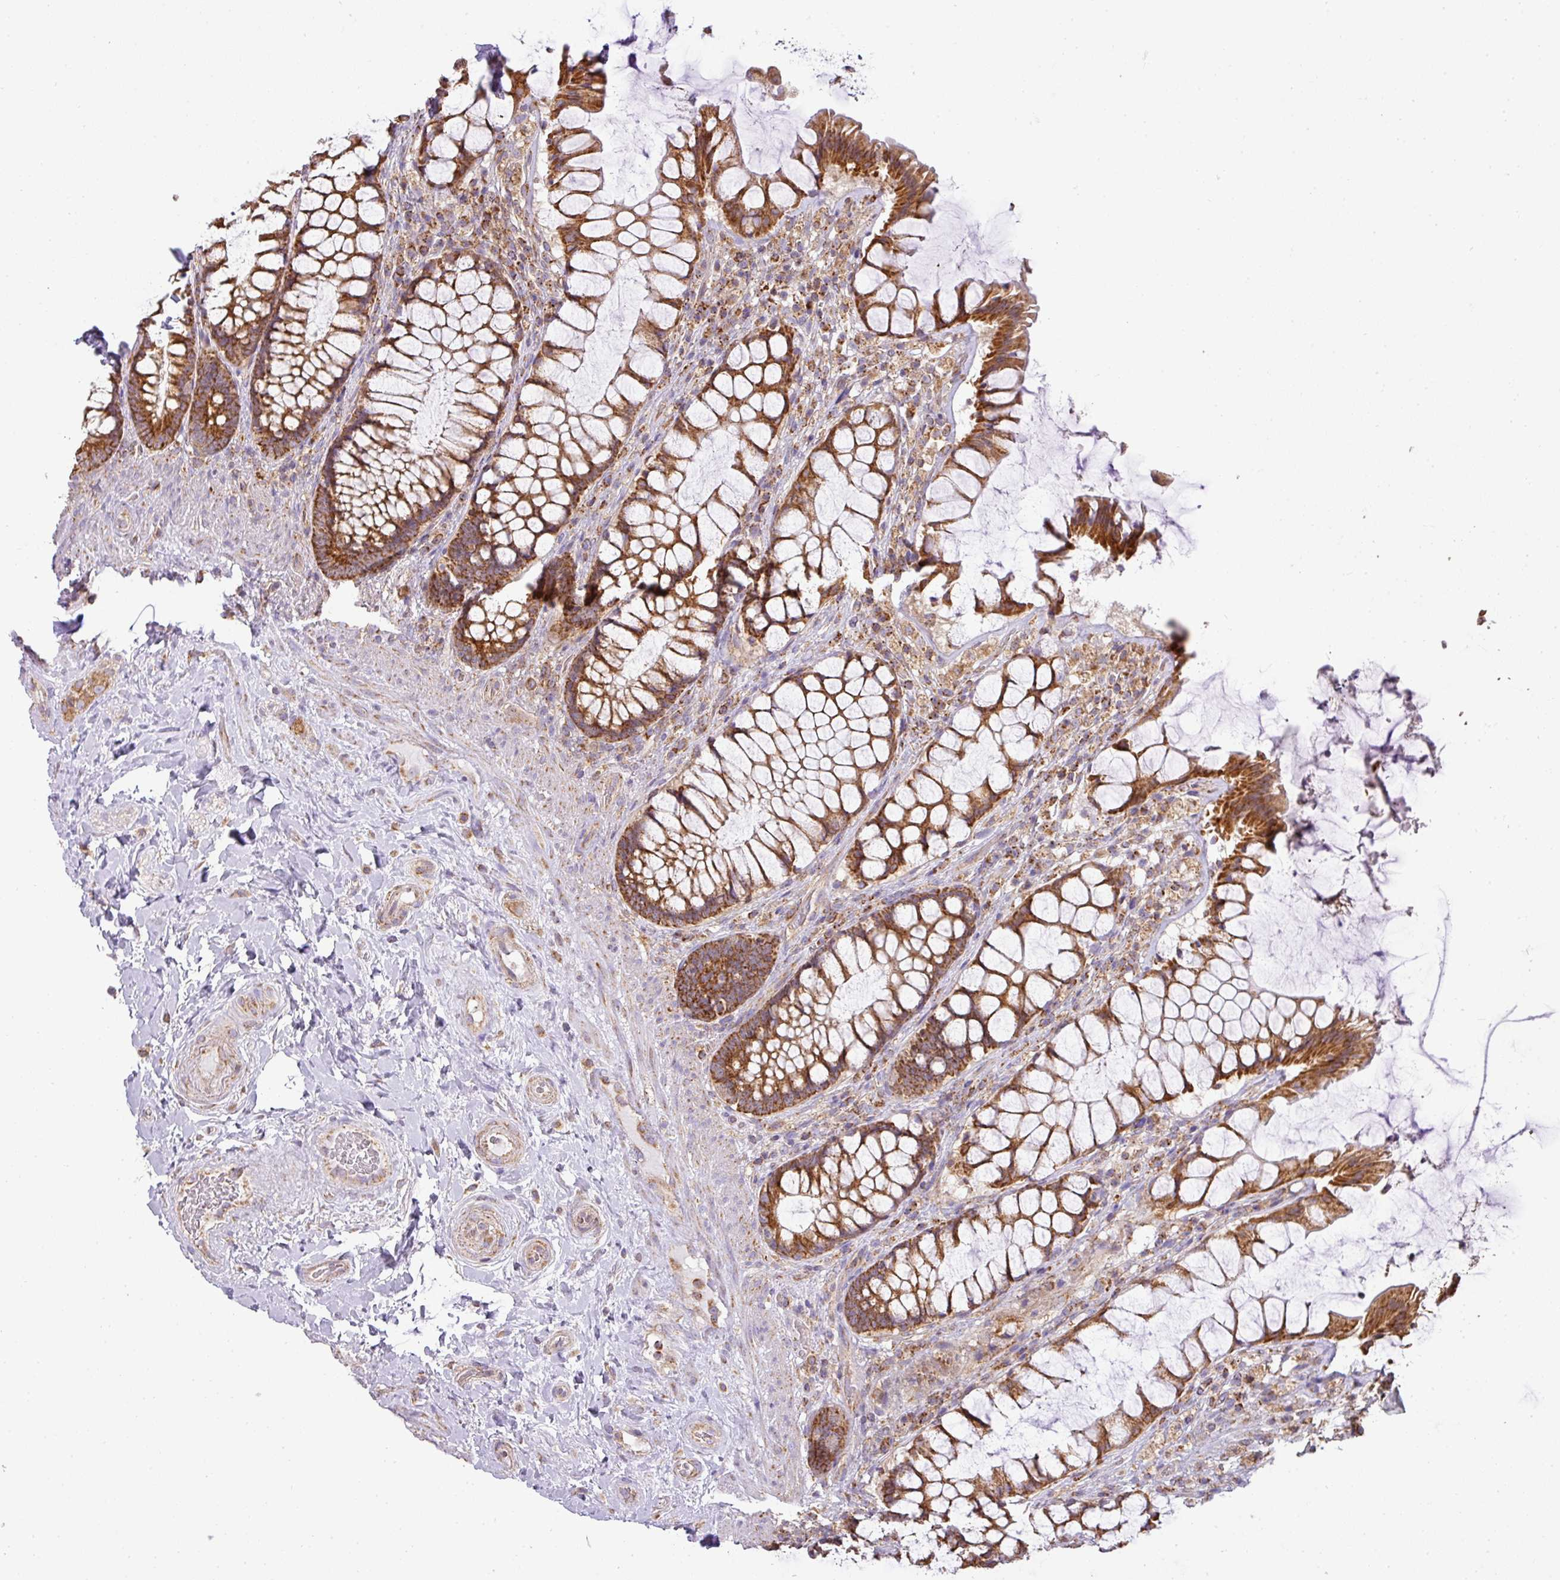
{"staining": {"intensity": "strong", "quantity": ">75%", "location": "cytoplasmic/membranous"}, "tissue": "rectum", "cell_type": "Glandular cells", "image_type": "normal", "snomed": [{"axis": "morphology", "description": "Normal tissue, NOS"}, {"axis": "topography", "description": "Rectum"}], "caption": "DAB (3,3'-diaminobenzidine) immunohistochemical staining of unremarkable rectum exhibits strong cytoplasmic/membranous protein expression in approximately >75% of glandular cells. (Brightfield microscopy of DAB IHC at high magnification).", "gene": "ZNF211", "patient": {"sex": "female", "age": 58}}